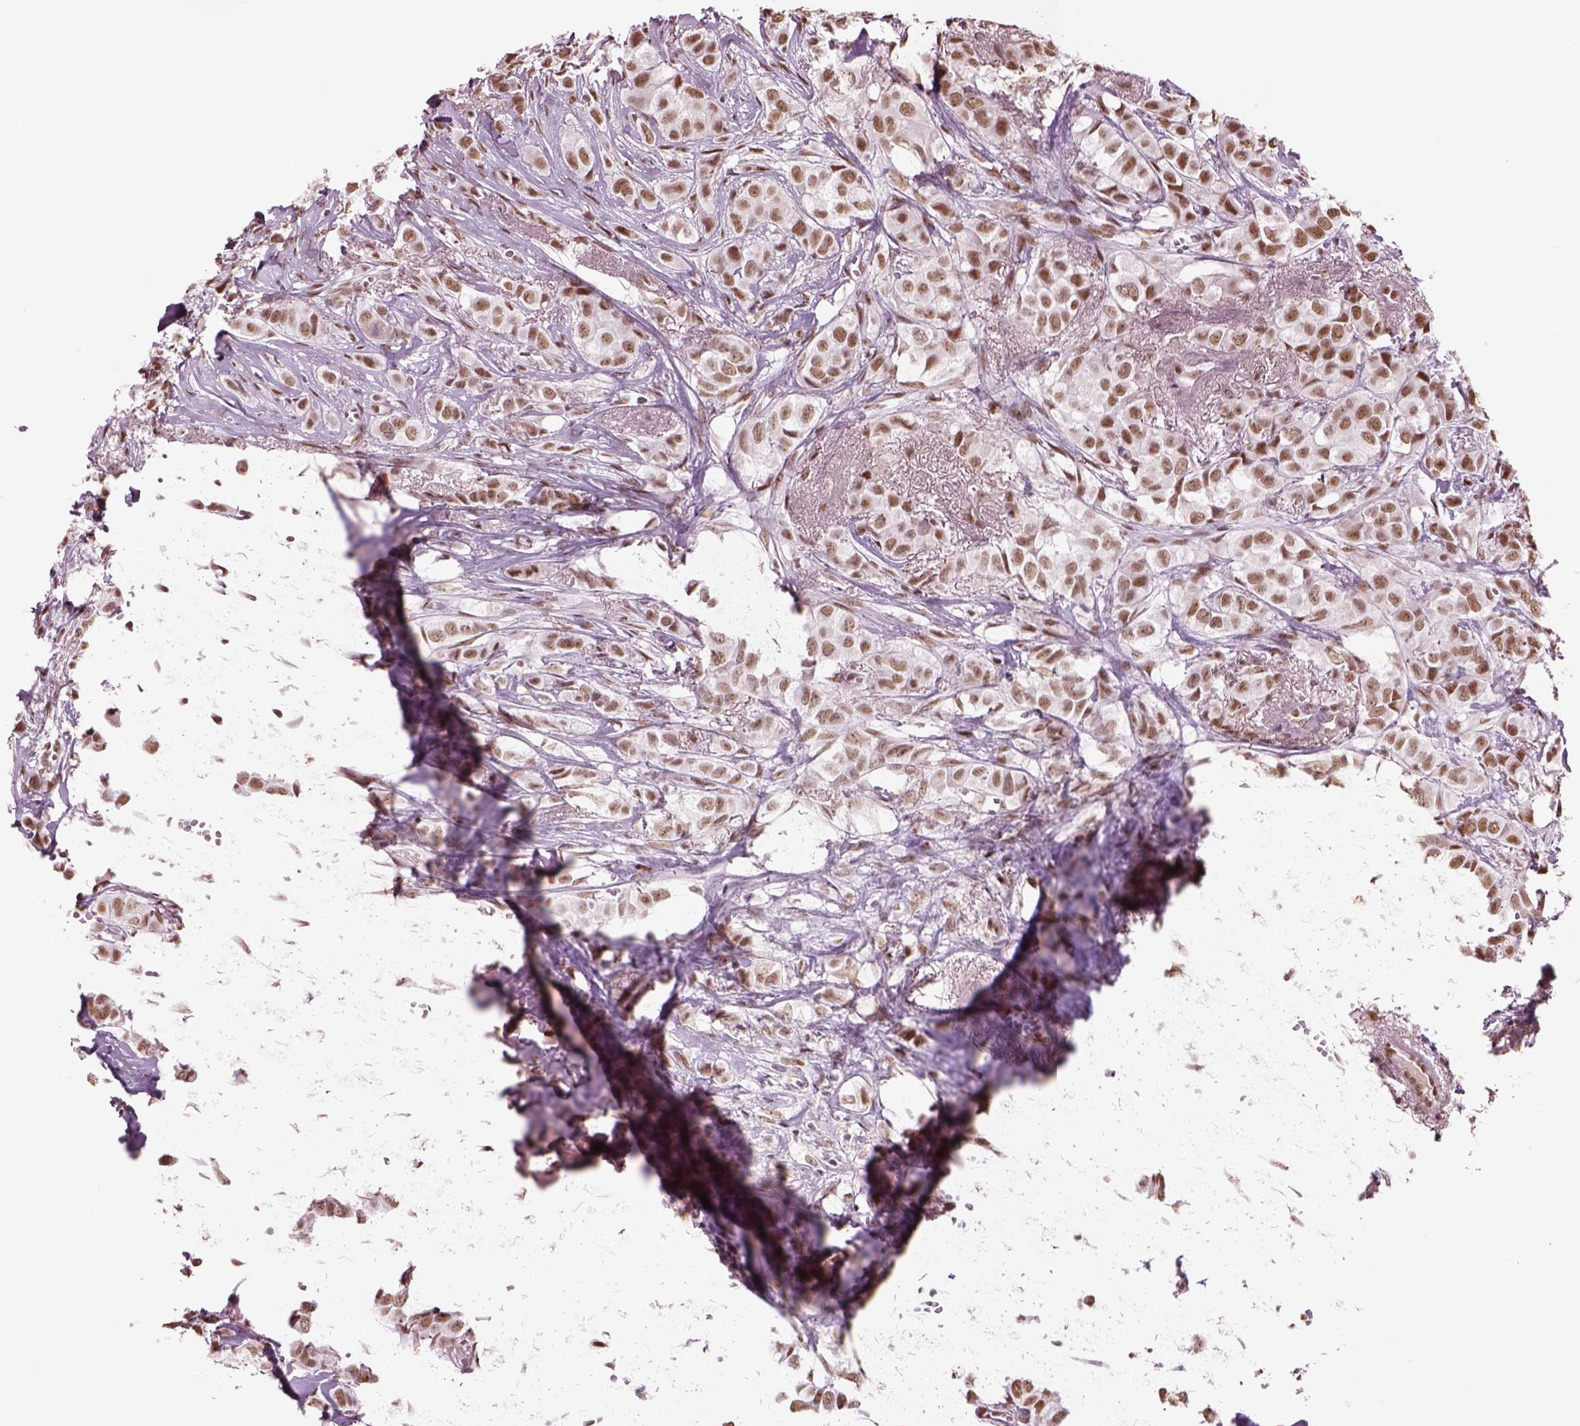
{"staining": {"intensity": "moderate", "quantity": ">75%", "location": "nuclear"}, "tissue": "breast cancer", "cell_type": "Tumor cells", "image_type": "cancer", "snomed": [{"axis": "morphology", "description": "Duct carcinoma"}, {"axis": "topography", "description": "Breast"}], "caption": "Breast cancer (invasive ductal carcinoma) stained for a protein (brown) reveals moderate nuclear positive expression in about >75% of tumor cells.", "gene": "SEPHS1", "patient": {"sex": "female", "age": 85}}